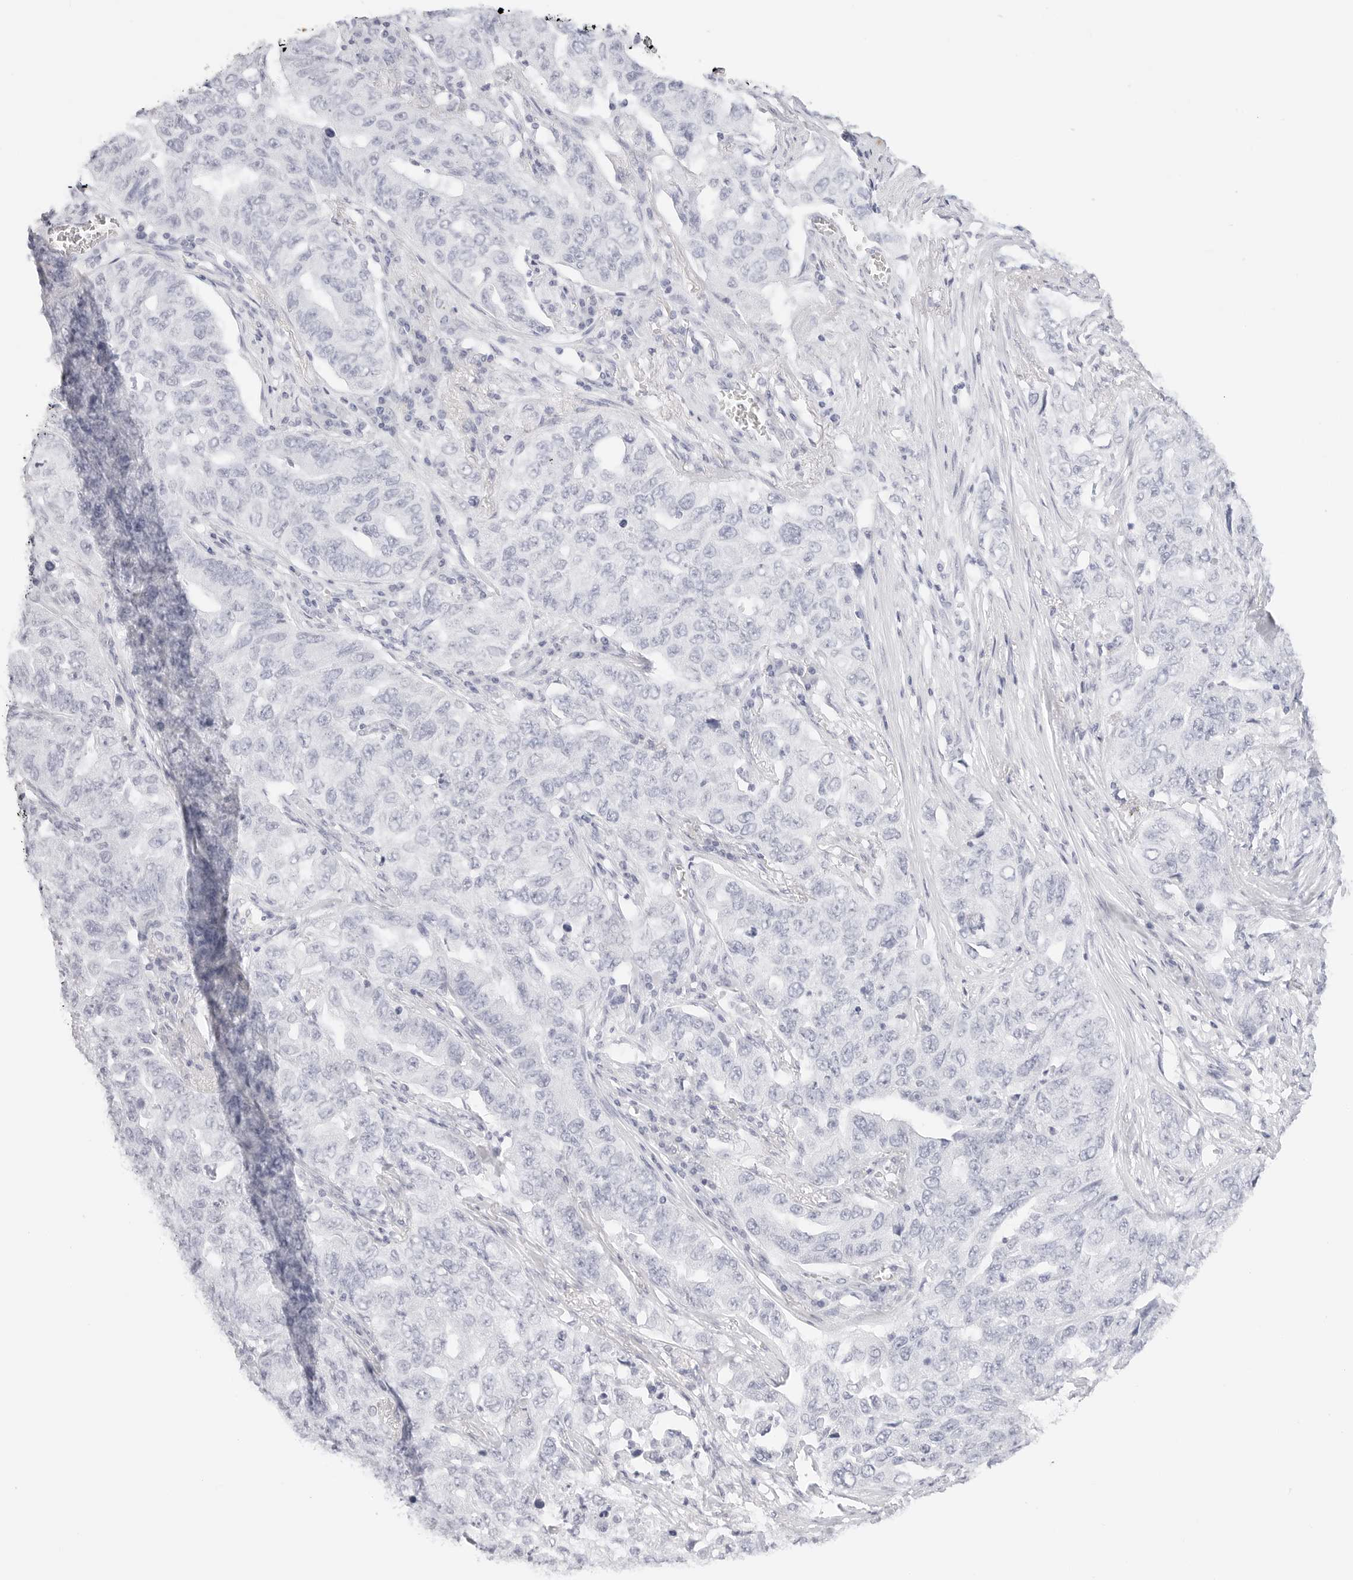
{"staining": {"intensity": "negative", "quantity": "none", "location": "none"}, "tissue": "lung cancer", "cell_type": "Tumor cells", "image_type": "cancer", "snomed": [{"axis": "morphology", "description": "Adenocarcinoma, NOS"}, {"axis": "topography", "description": "Lung"}], "caption": "Lung adenocarcinoma was stained to show a protein in brown. There is no significant staining in tumor cells.", "gene": "TFF2", "patient": {"sex": "female", "age": 51}}